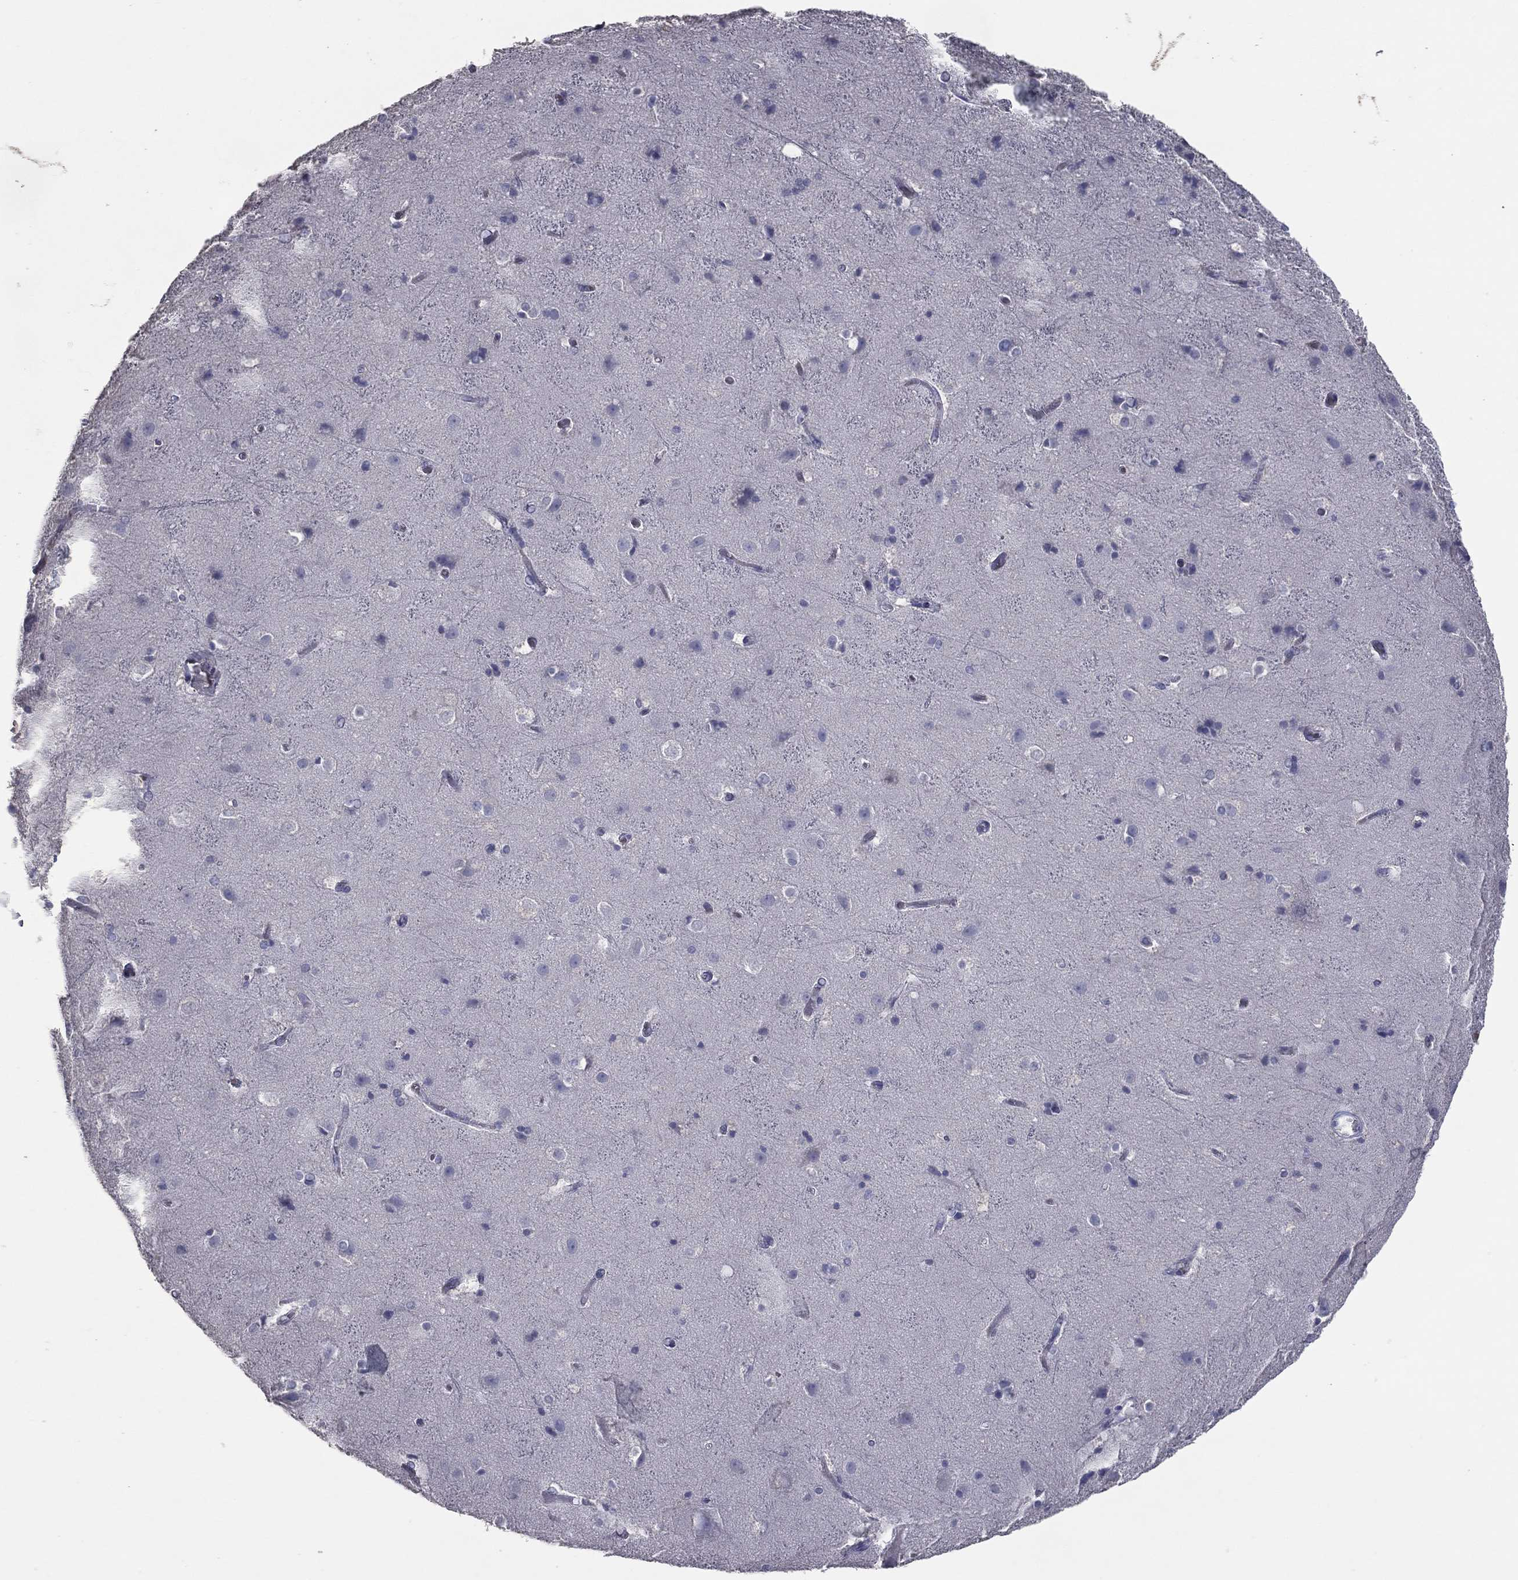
{"staining": {"intensity": "negative", "quantity": "none", "location": "none"}, "tissue": "cerebral cortex", "cell_type": "Endothelial cells", "image_type": "normal", "snomed": [{"axis": "morphology", "description": "Normal tissue, NOS"}, {"axis": "topography", "description": "Cerebral cortex"}], "caption": "Cerebral cortex was stained to show a protein in brown. There is no significant staining in endothelial cells.", "gene": "ESX1", "patient": {"sex": "female", "age": 52}}